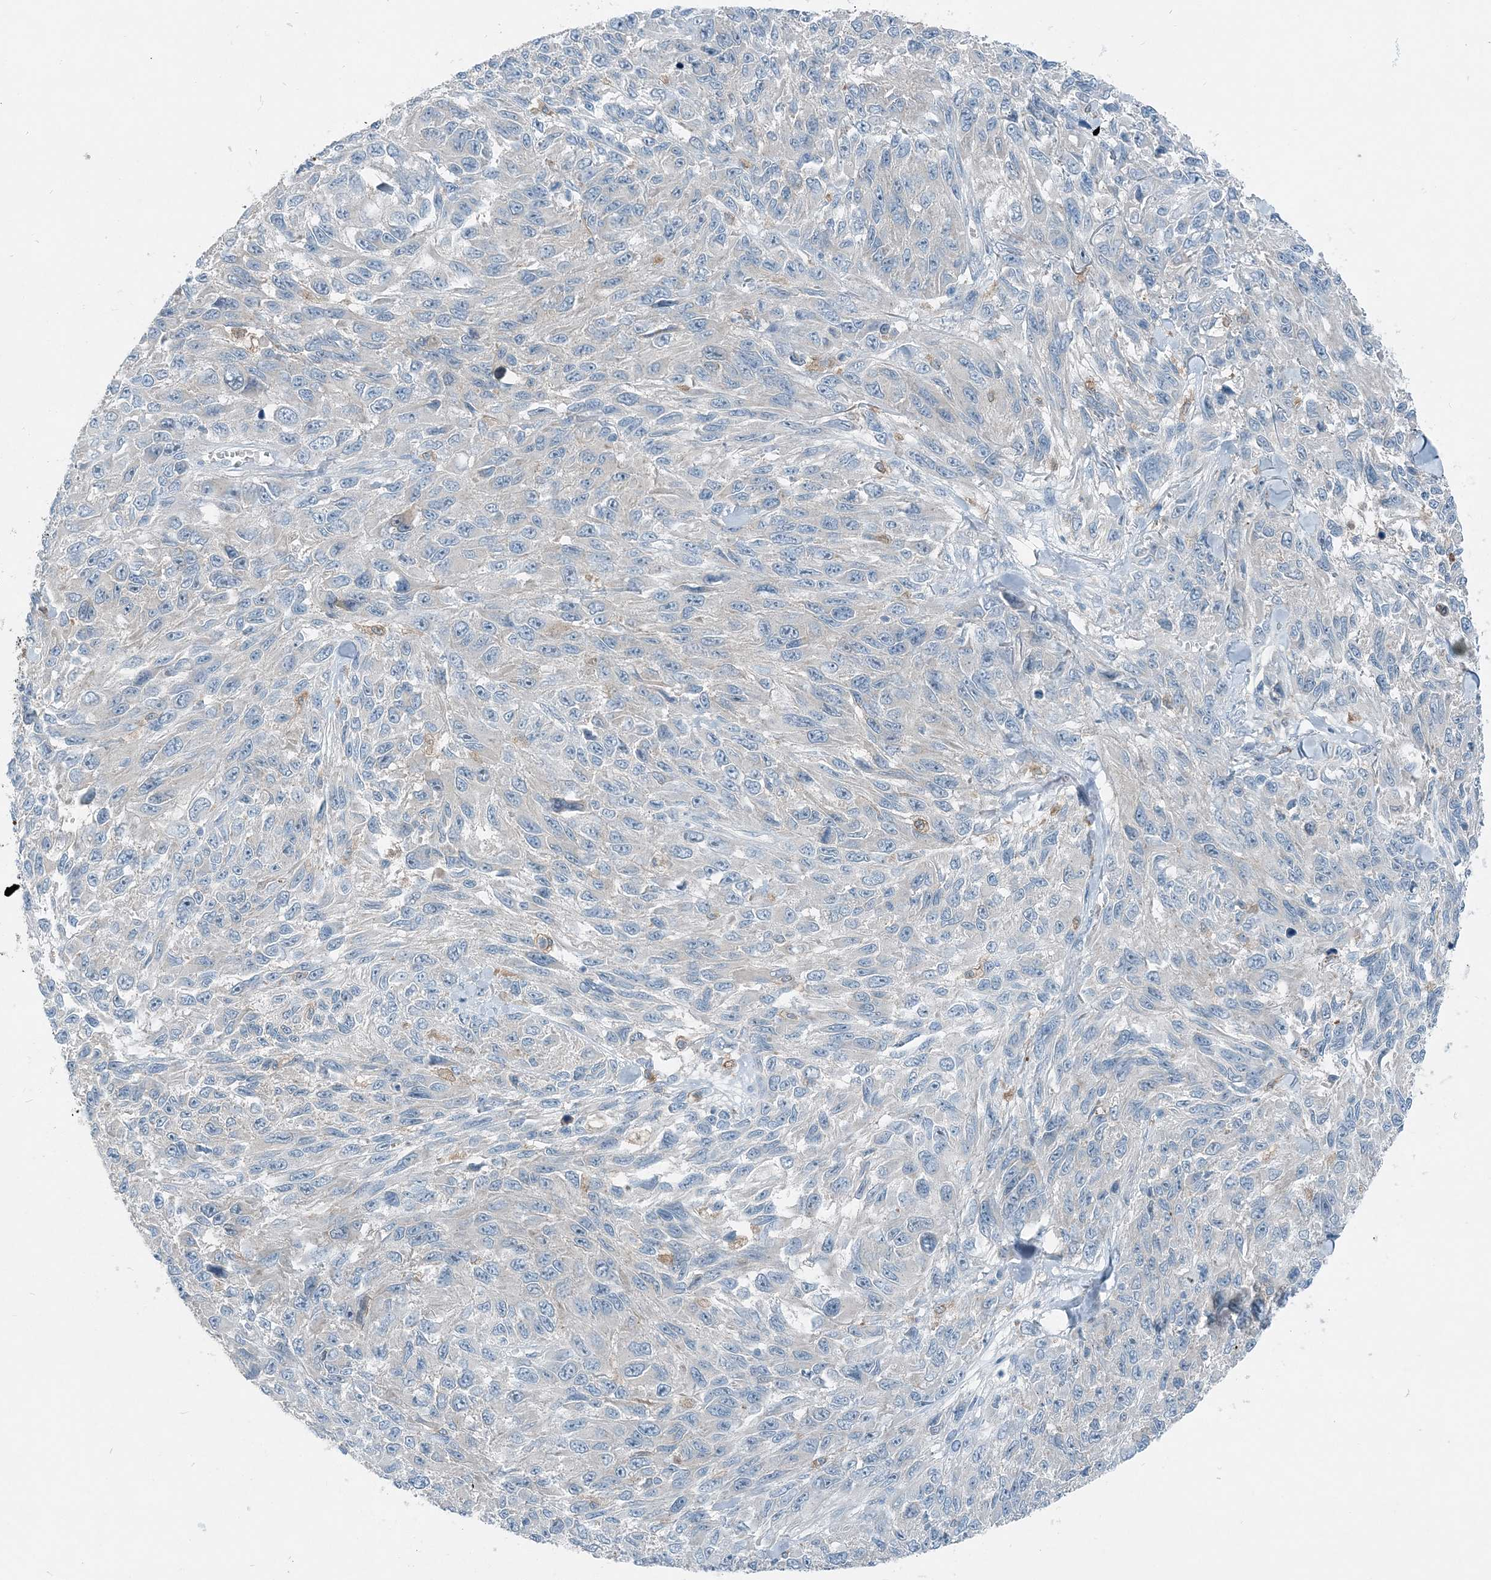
{"staining": {"intensity": "negative", "quantity": "none", "location": "none"}, "tissue": "melanoma", "cell_type": "Tumor cells", "image_type": "cancer", "snomed": [{"axis": "morphology", "description": "Malignant melanoma, NOS"}, {"axis": "topography", "description": "Skin"}], "caption": "This is a photomicrograph of immunohistochemistry staining of malignant melanoma, which shows no staining in tumor cells.", "gene": "ARMH1", "patient": {"sex": "female", "age": 96}}